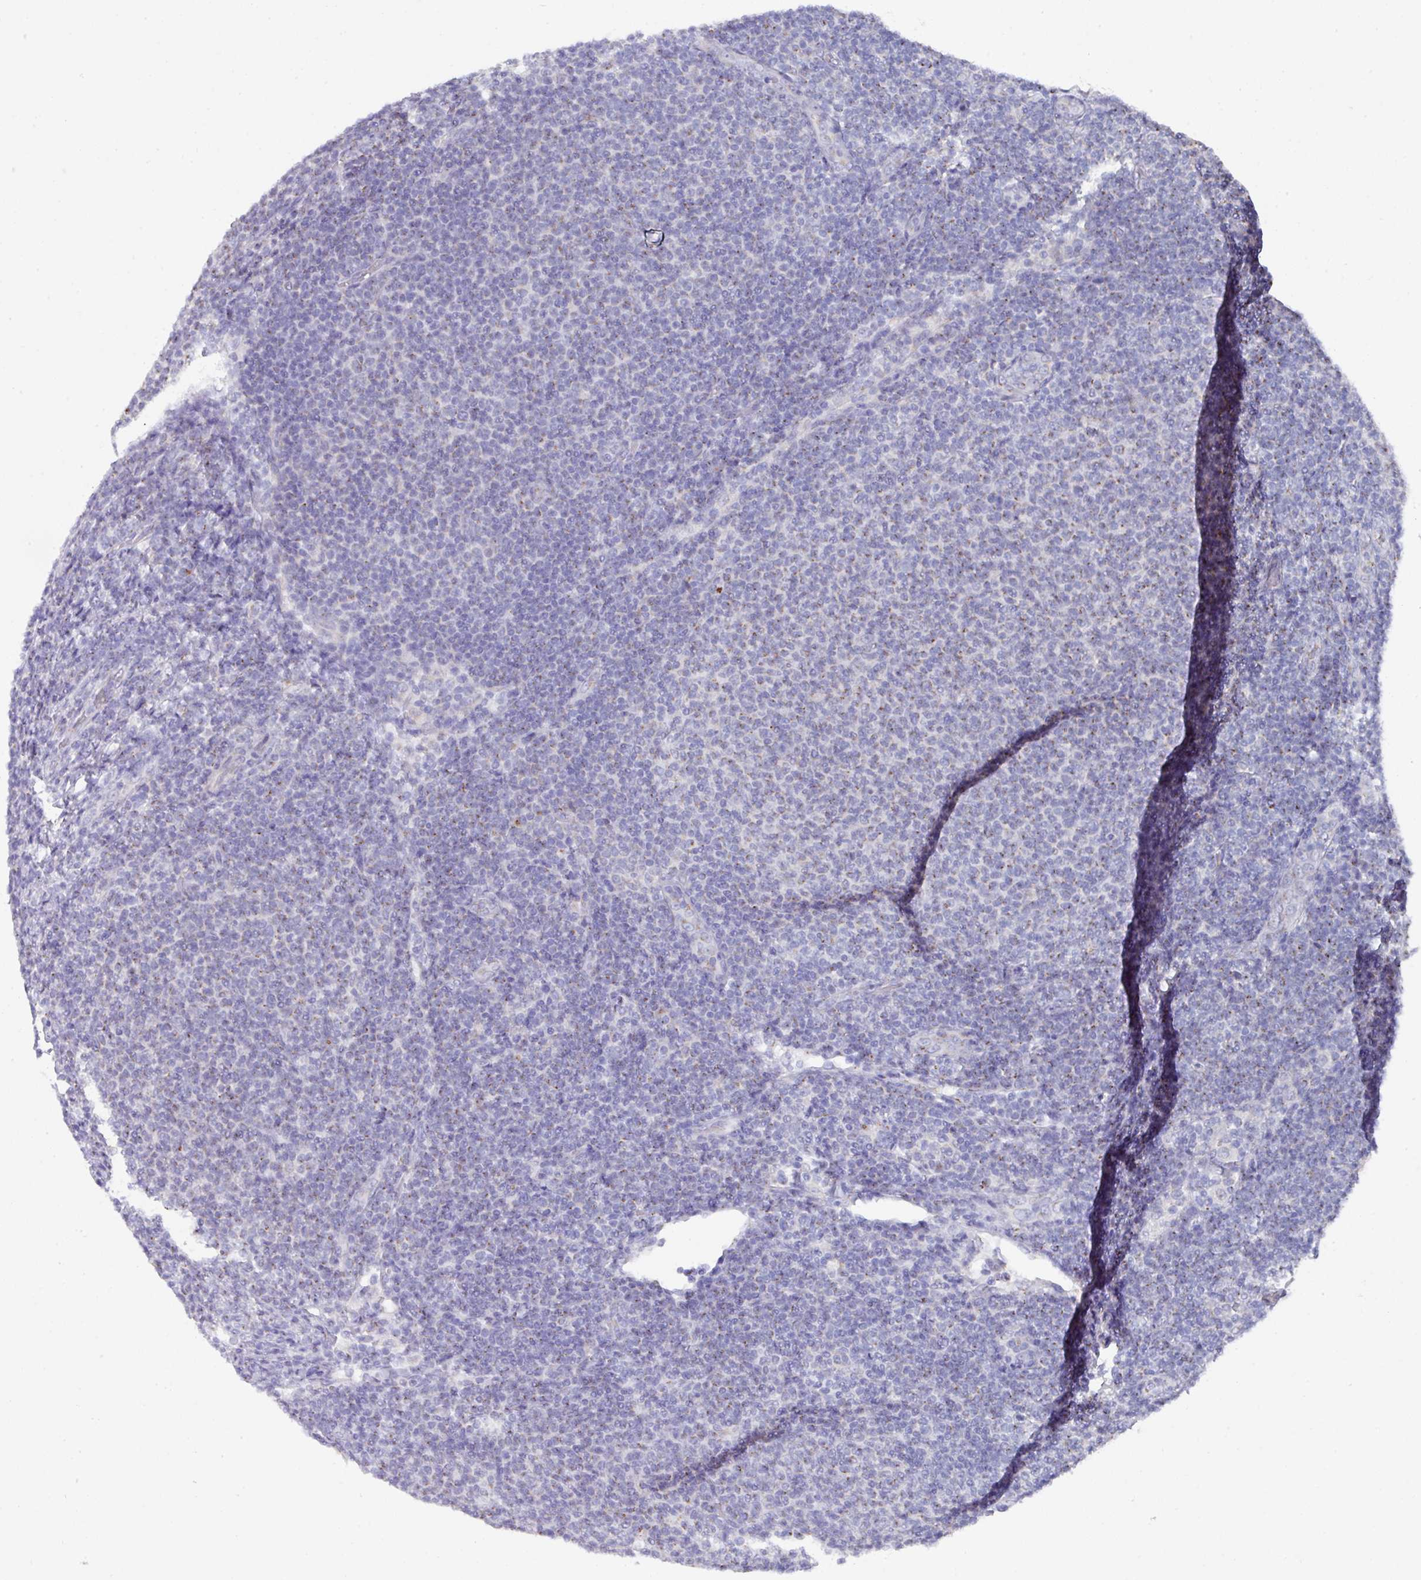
{"staining": {"intensity": "weak", "quantity": "<25%", "location": "cytoplasmic/membranous"}, "tissue": "lymphoma", "cell_type": "Tumor cells", "image_type": "cancer", "snomed": [{"axis": "morphology", "description": "Malignant lymphoma, non-Hodgkin's type, Low grade"}, {"axis": "topography", "description": "Lymph node"}], "caption": "Histopathology image shows no protein staining in tumor cells of low-grade malignant lymphoma, non-Hodgkin's type tissue. Nuclei are stained in blue.", "gene": "VKORC1L1", "patient": {"sex": "male", "age": 66}}